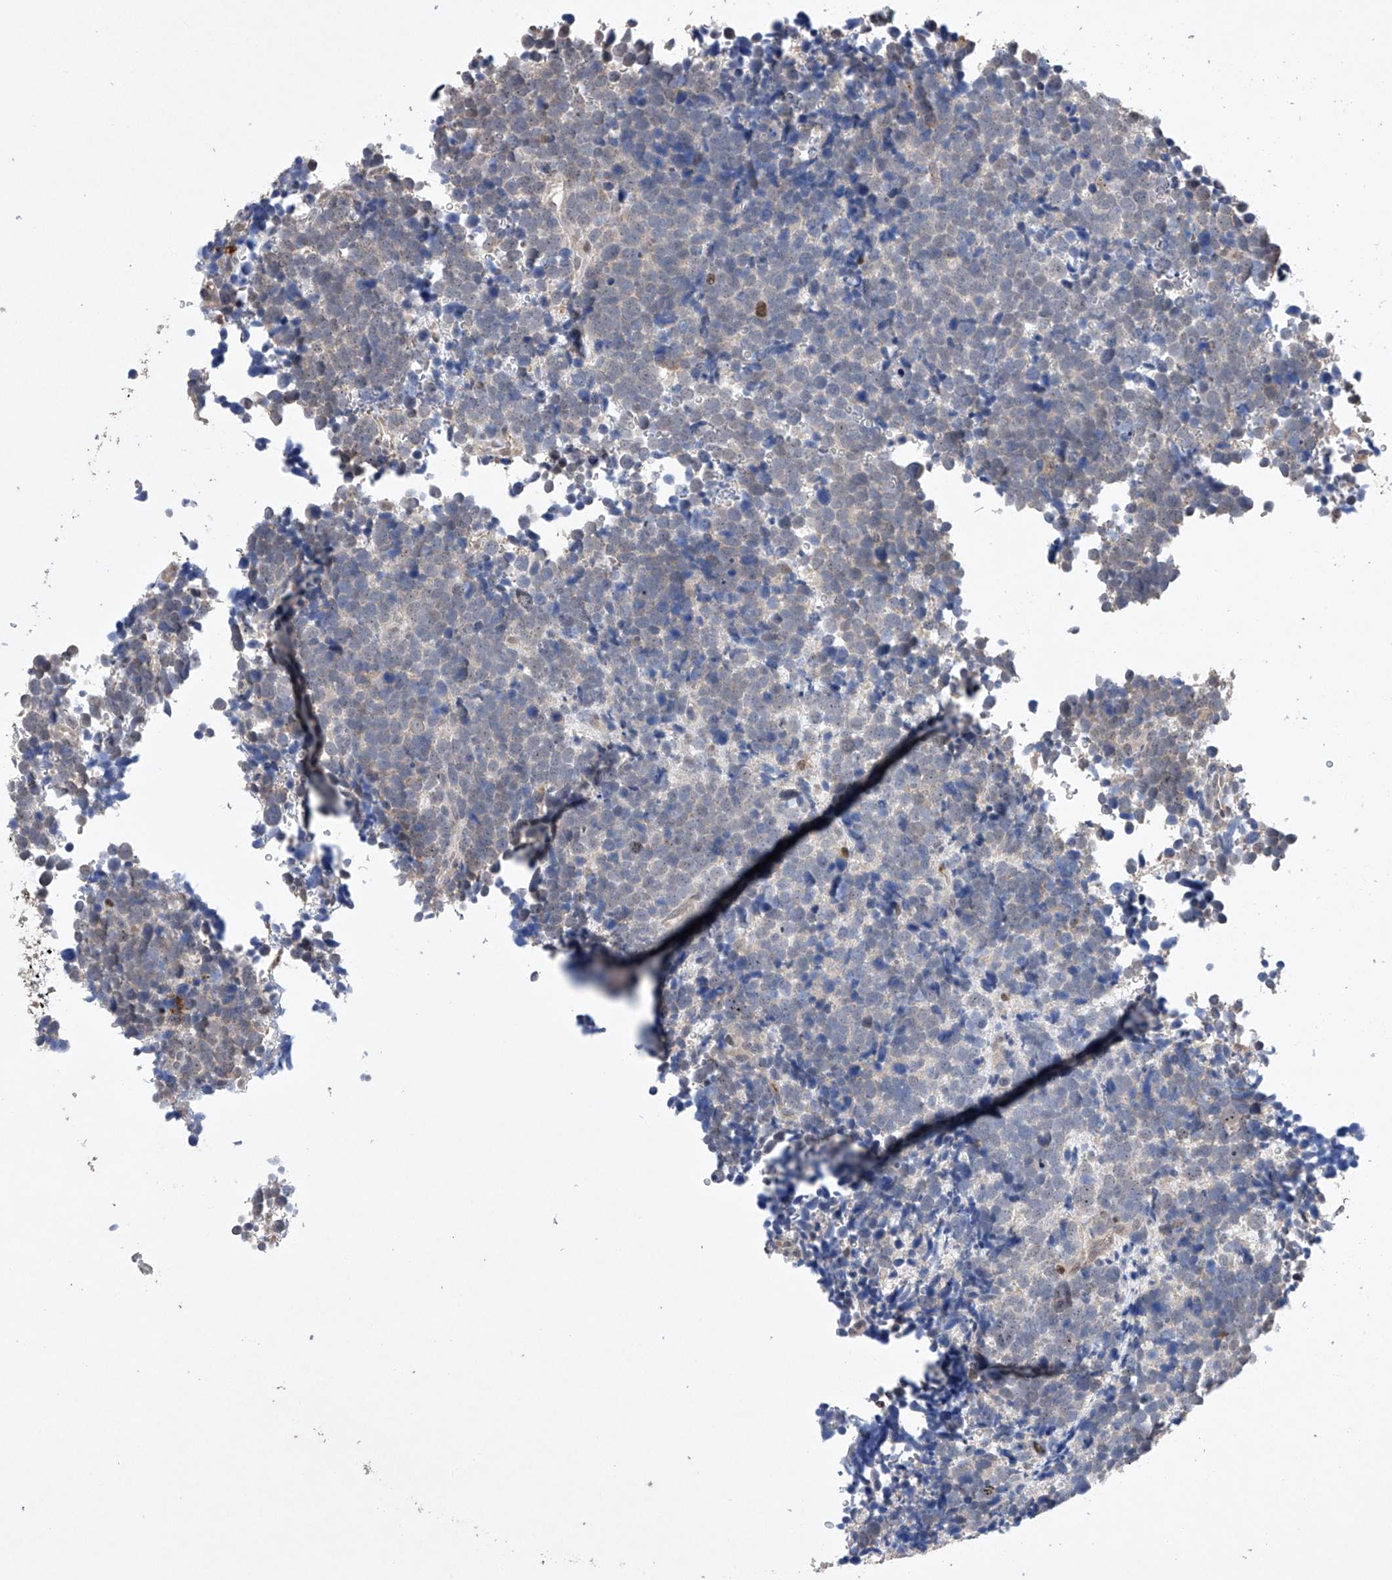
{"staining": {"intensity": "weak", "quantity": "<25%", "location": "nuclear"}, "tissue": "urothelial cancer", "cell_type": "Tumor cells", "image_type": "cancer", "snomed": [{"axis": "morphology", "description": "Urothelial carcinoma, High grade"}, {"axis": "topography", "description": "Urinary bladder"}], "caption": "Immunohistochemistry micrograph of high-grade urothelial carcinoma stained for a protein (brown), which exhibits no positivity in tumor cells.", "gene": "AFG1L", "patient": {"sex": "female", "age": 82}}